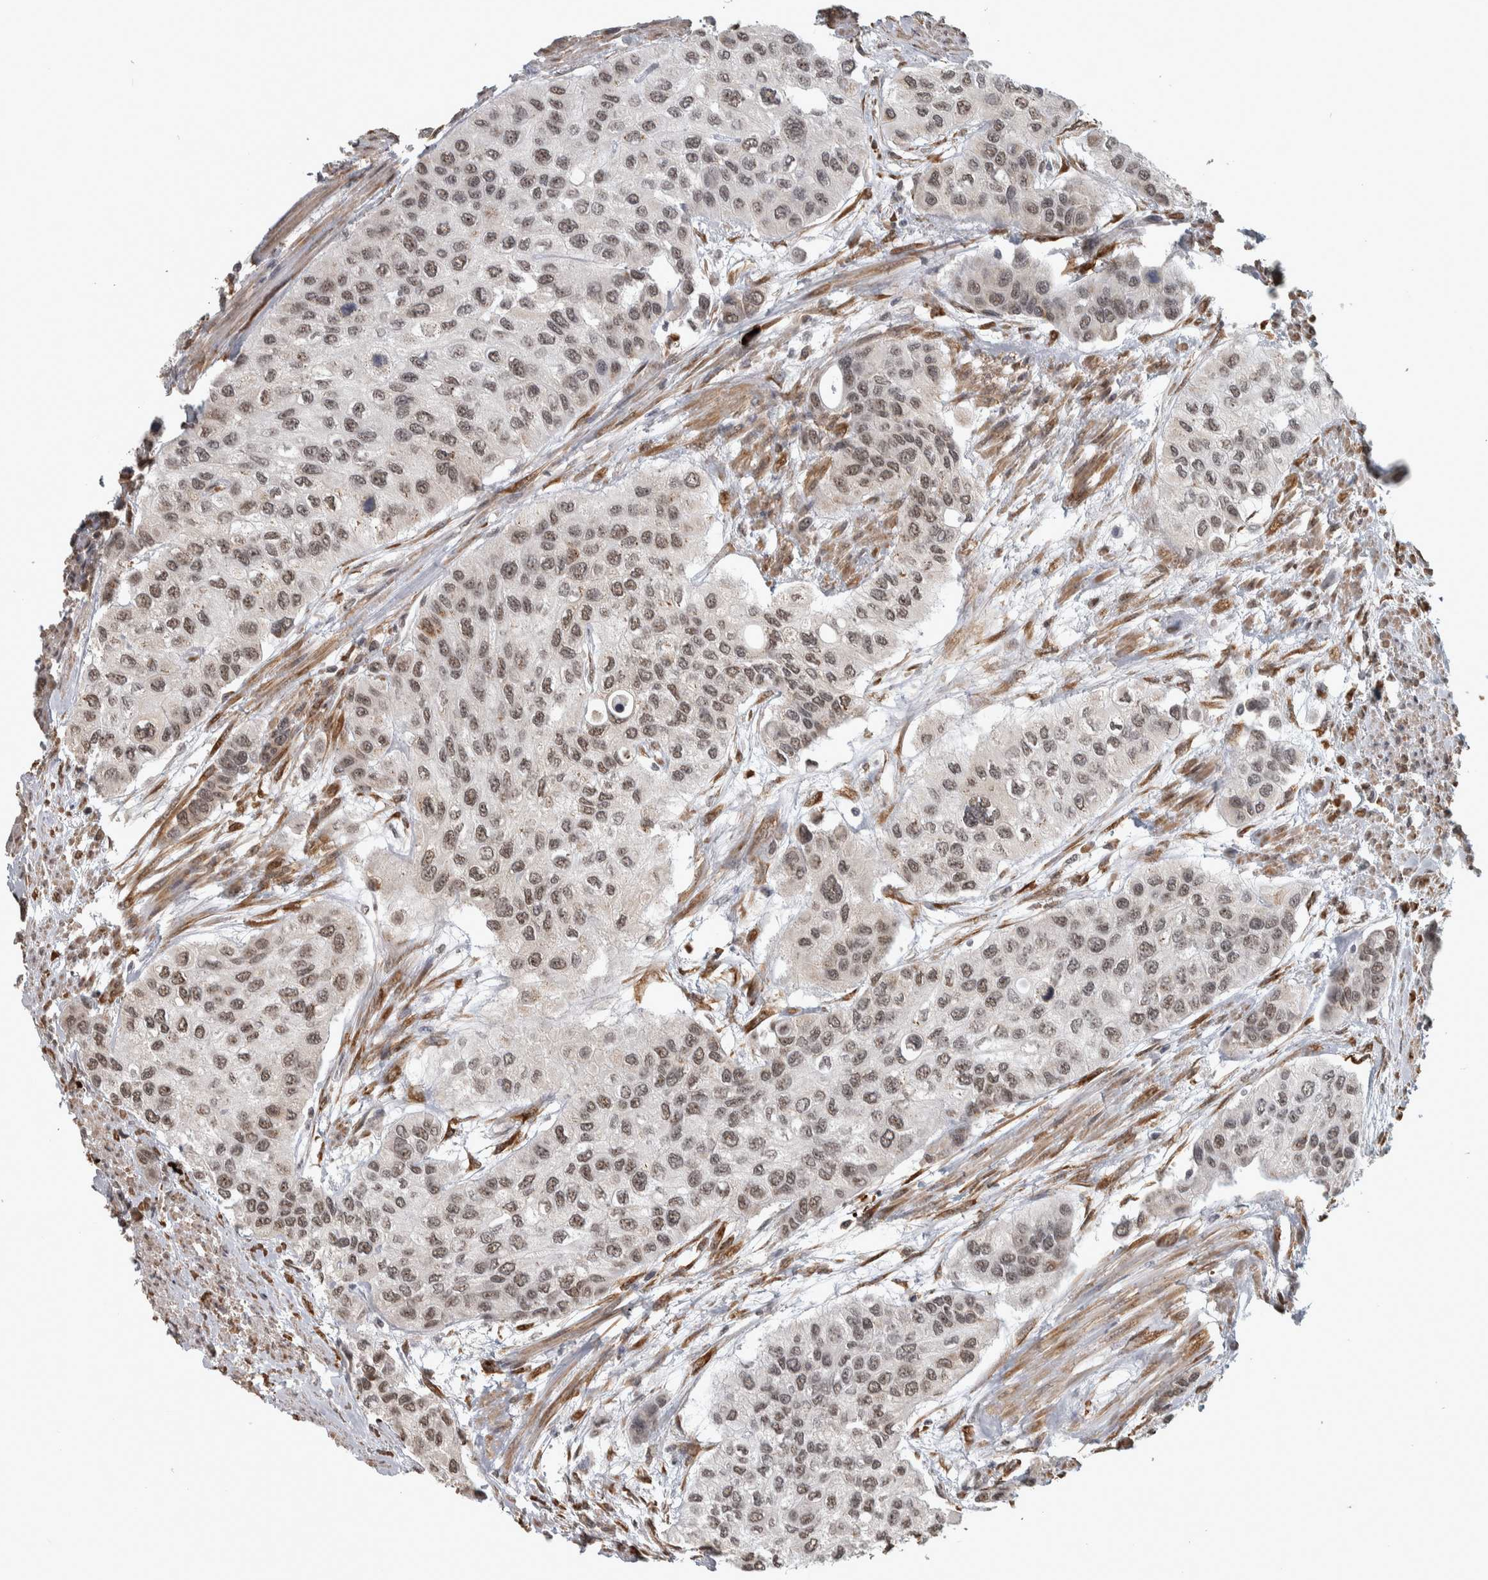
{"staining": {"intensity": "weak", "quantity": ">75%", "location": "nuclear"}, "tissue": "urothelial cancer", "cell_type": "Tumor cells", "image_type": "cancer", "snomed": [{"axis": "morphology", "description": "Urothelial carcinoma, High grade"}, {"axis": "topography", "description": "Urinary bladder"}], "caption": "The photomicrograph exhibits staining of urothelial cancer, revealing weak nuclear protein positivity (brown color) within tumor cells. The staining was performed using DAB to visualize the protein expression in brown, while the nuclei were stained in blue with hematoxylin (Magnification: 20x).", "gene": "DDX42", "patient": {"sex": "female", "age": 56}}